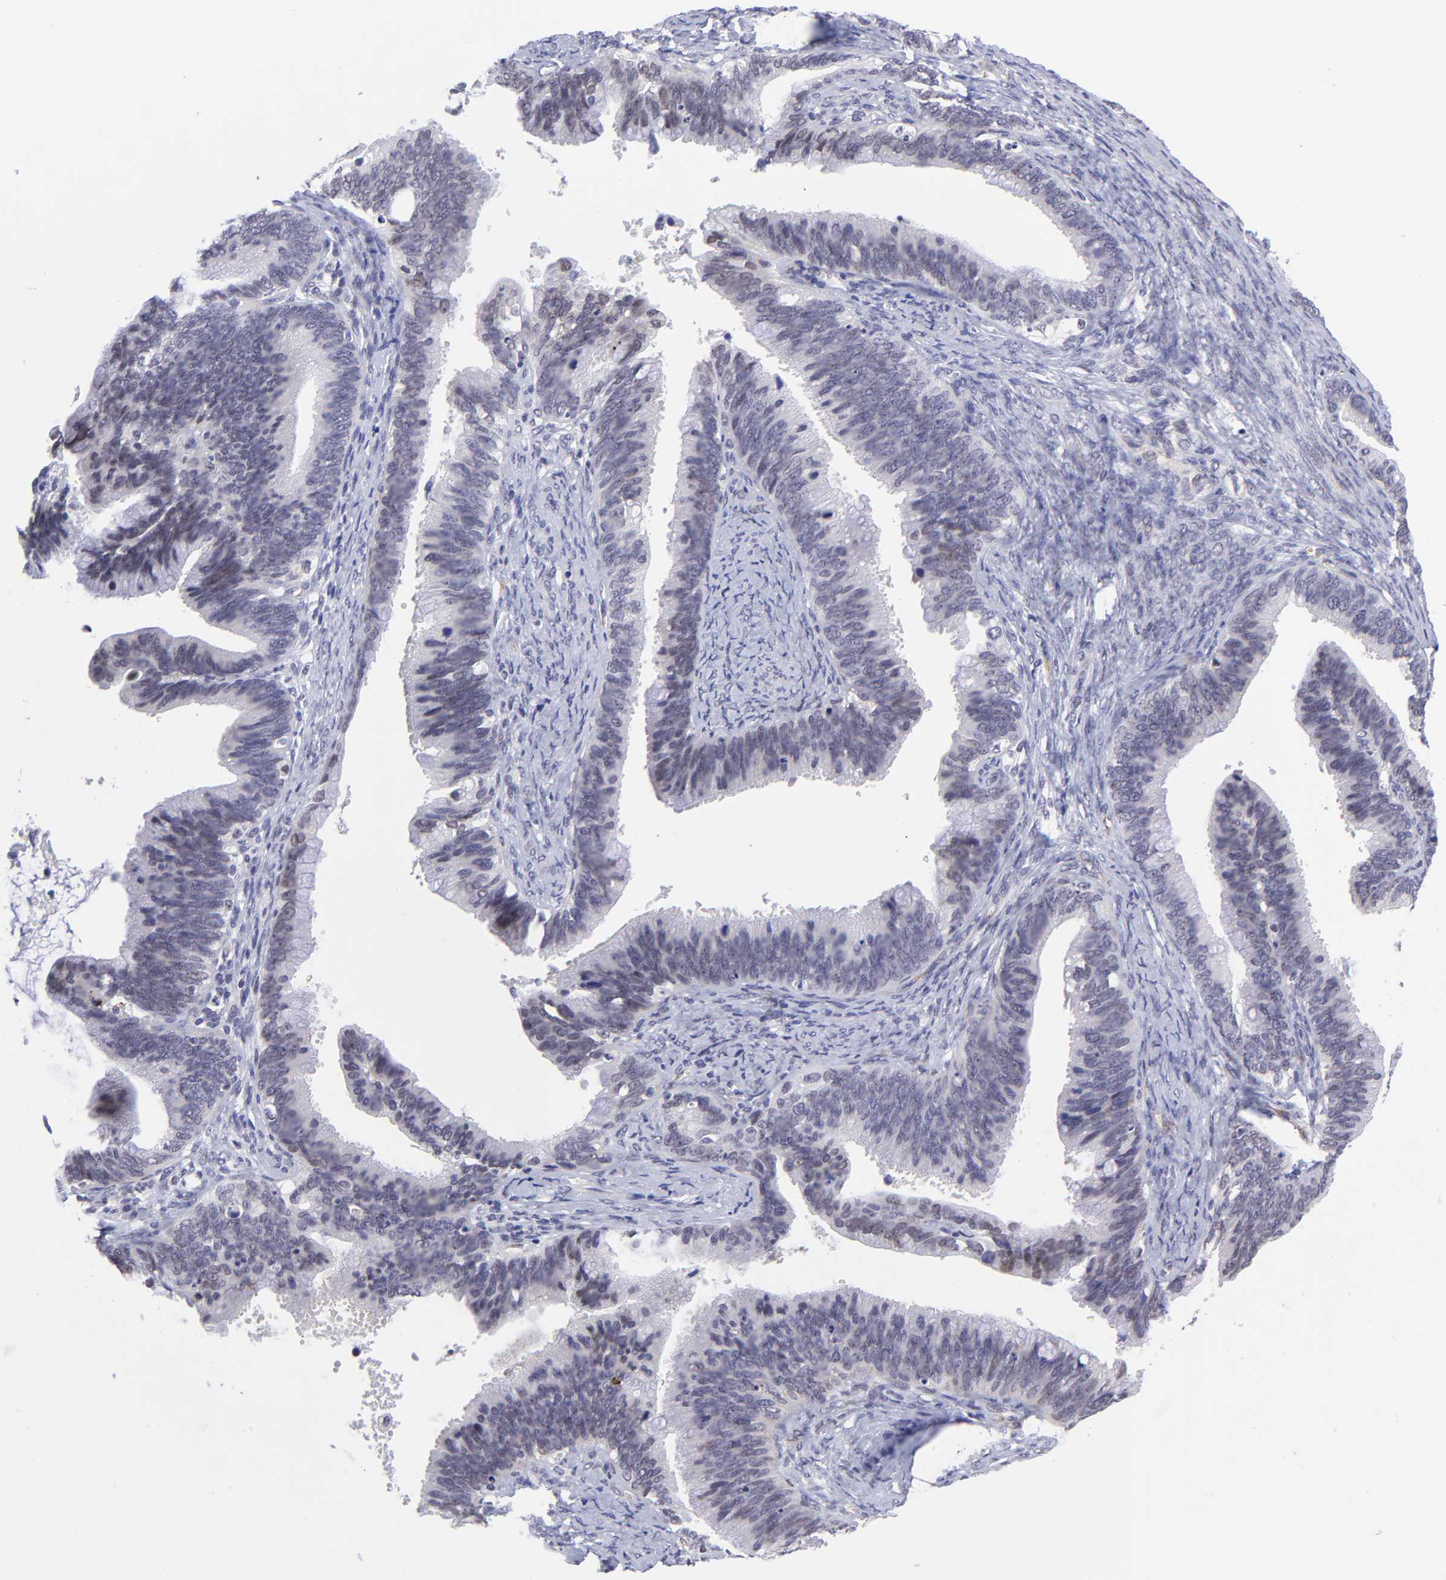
{"staining": {"intensity": "negative", "quantity": "none", "location": "none"}, "tissue": "cervical cancer", "cell_type": "Tumor cells", "image_type": "cancer", "snomed": [{"axis": "morphology", "description": "Adenocarcinoma, NOS"}, {"axis": "topography", "description": "Cervix"}], "caption": "This is an IHC photomicrograph of cervical adenocarcinoma. There is no staining in tumor cells.", "gene": "SOX6", "patient": {"sex": "female", "age": 47}}